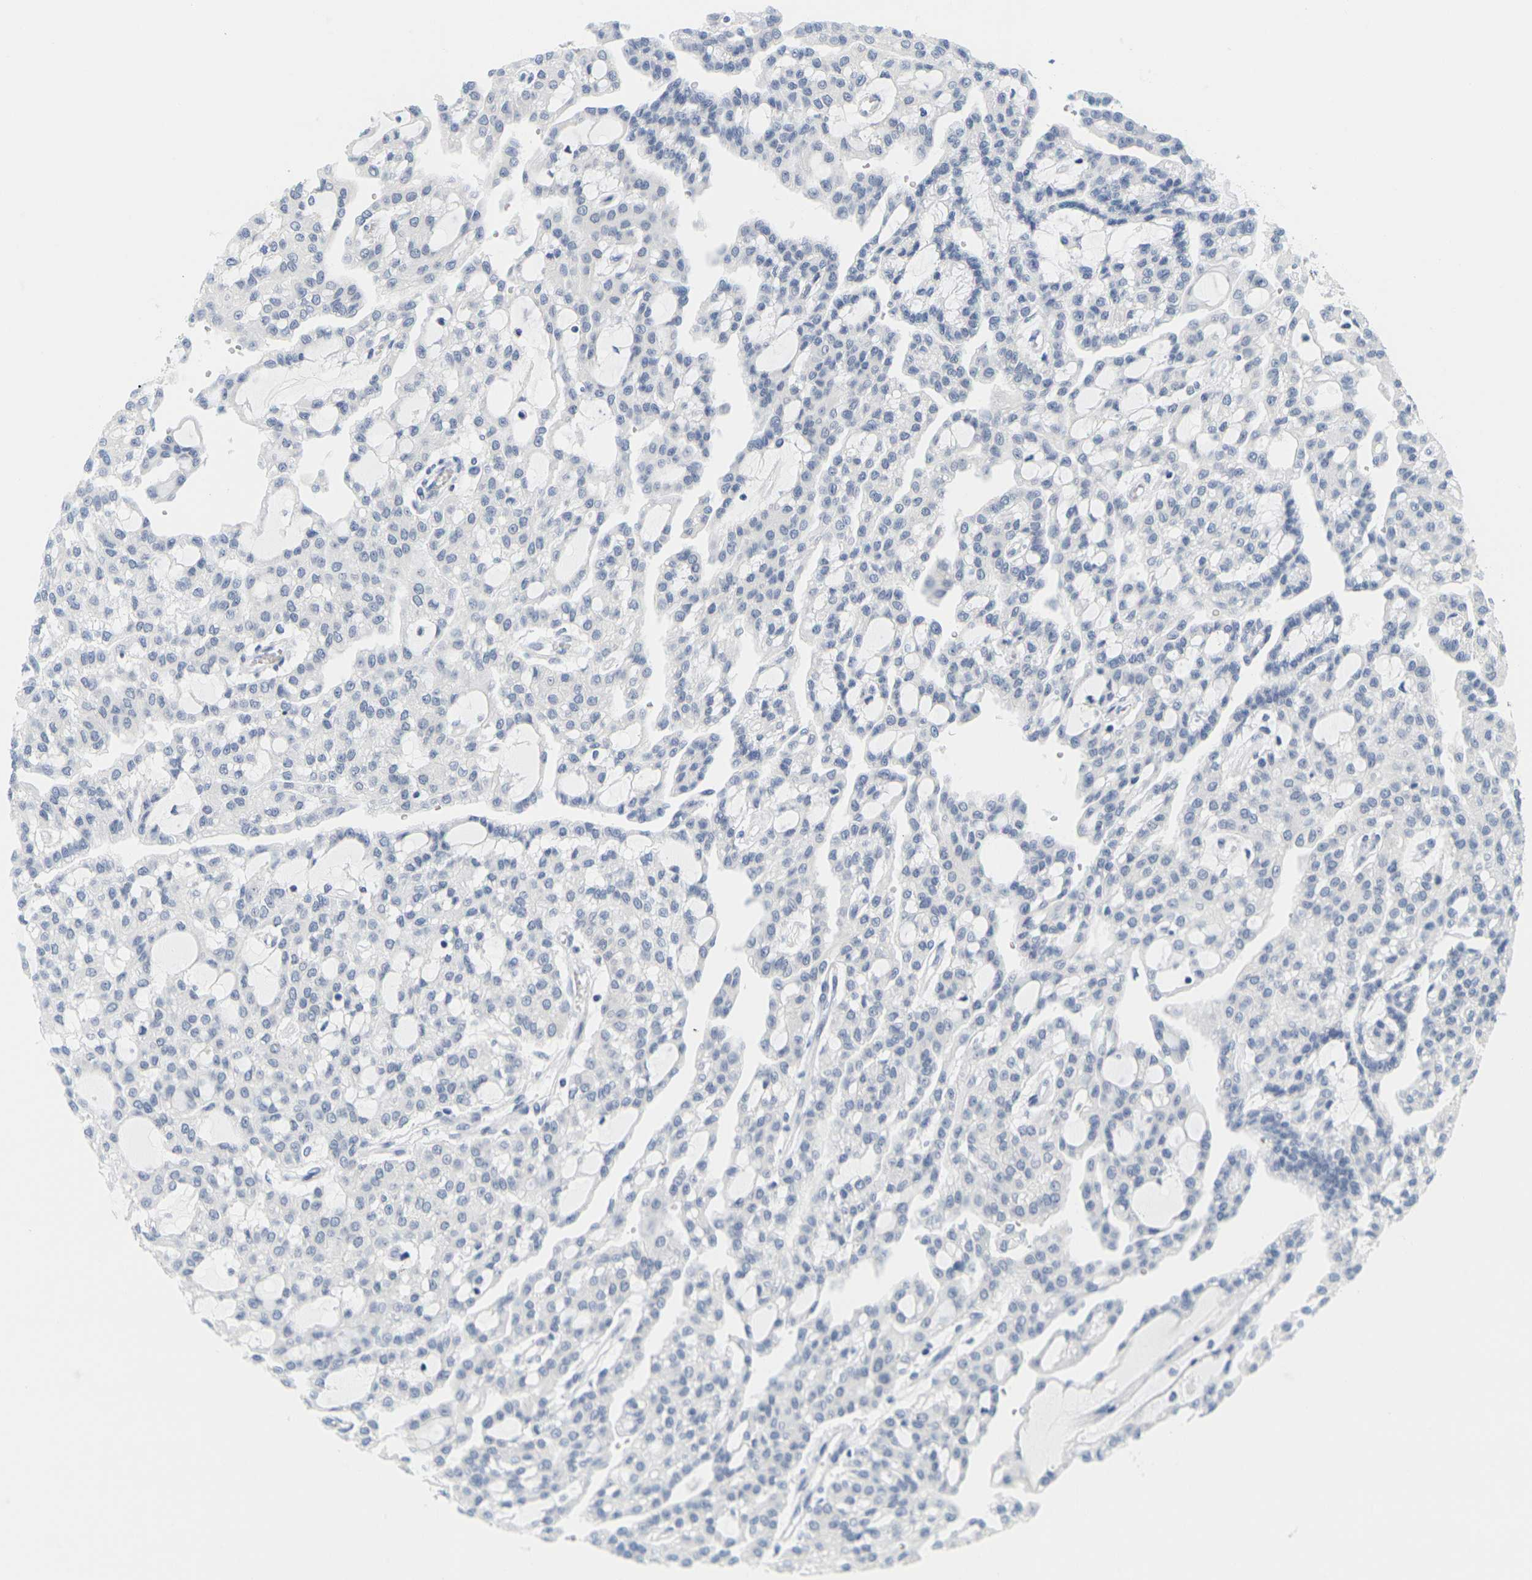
{"staining": {"intensity": "negative", "quantity": "none", "location": "none"}, "tissue": "renal cancer", "cell_type": "Tumor cells", "image_type": "cancer", "snomed": [{"axis": "morphology", "description": "Adenocarcinoma, NOS"}, {"axis": "topography", "description": "Kidney"}], "caption": "This micrograph is of renal cancer (adenocarcinoma) stained with immunohistochemistry to label a protein in brown with the nuclei are counter-stained blue. There is no expression in tumor cells.", "gene": "HLA-DOB", "patient": {"sex": "male", "age": 63}}